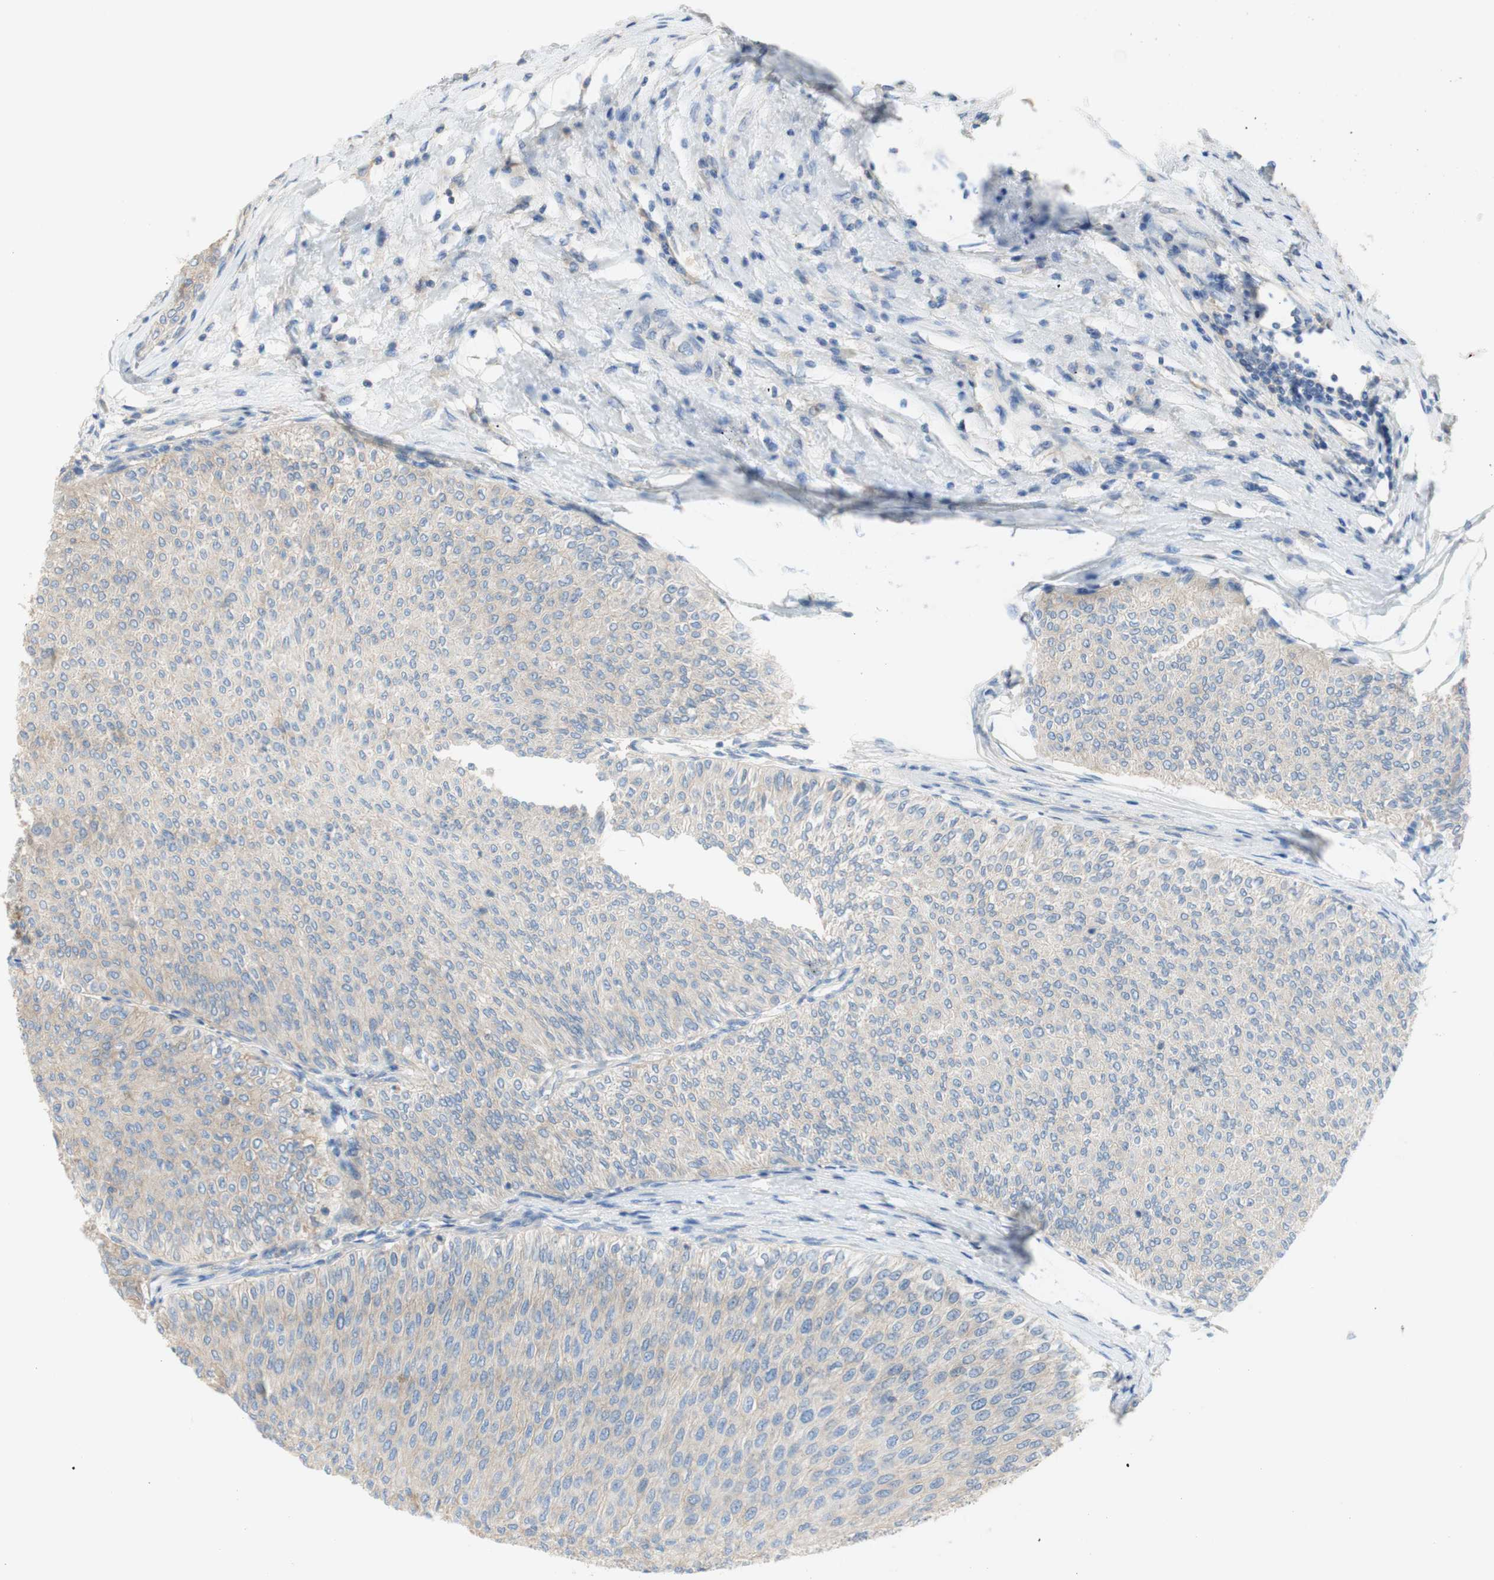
{"staining": {"intensity": "negative", "quantity": "none", "location": "none"}, "tissue": "urothelial cancer", "cell_type": "Tumor cells", "image_type": "cancer", "snomed": [{"axis": "morphology", "description": "Urothelial carcinoma, Low grade"}, {"axis": "topography", "description": "Urinary bladder"}], "caption": "Urothelial cancer was stained to show a protein in brown. There is no significant positivity in tumor cells.", "gene": "ATP2B1", "patient": {"sex": "male", "age": 78}}